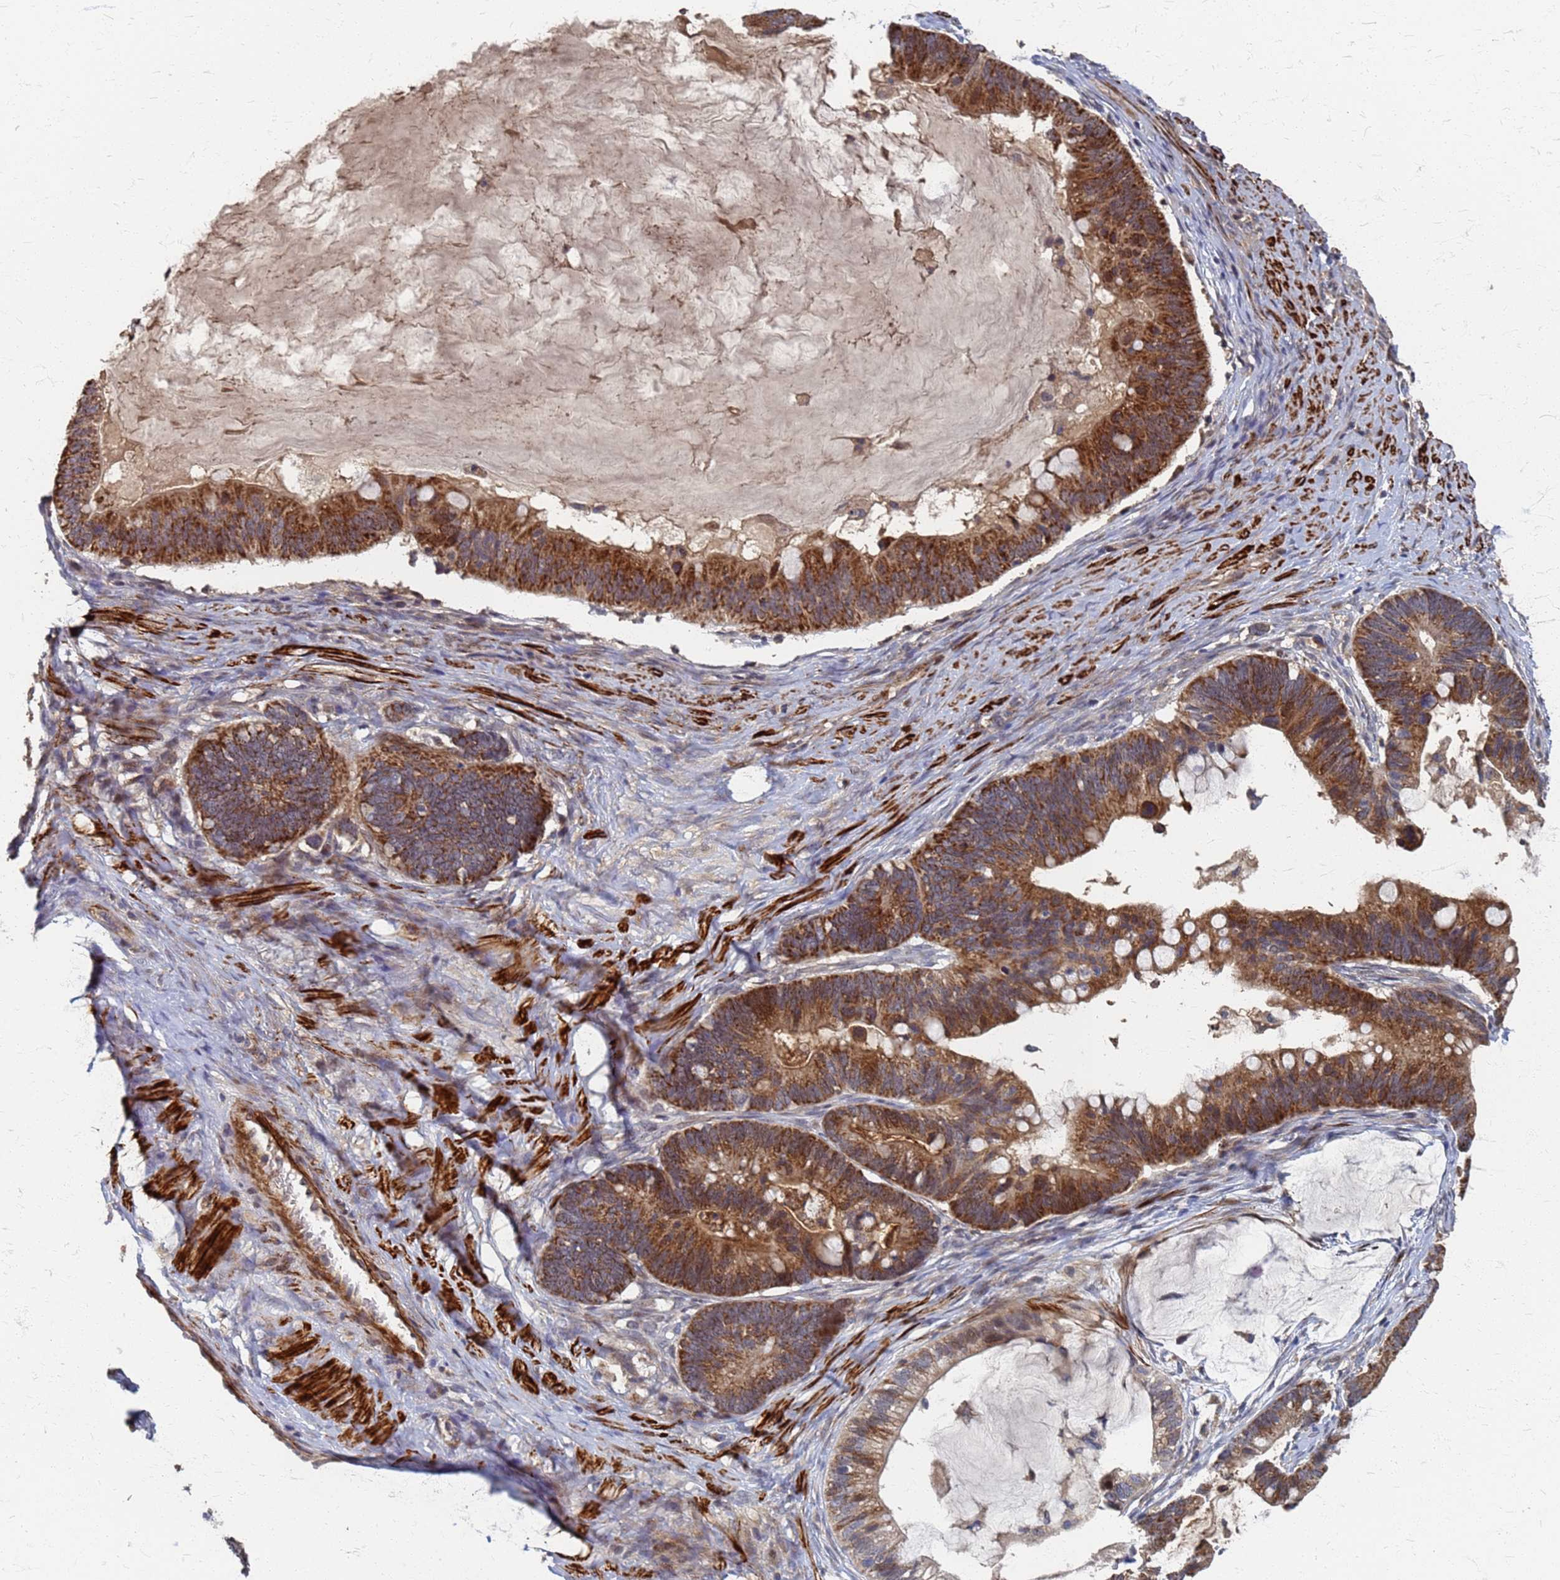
{"staining": {"intensity": "strong", "quantity": ">75%", "location": "cytoplasmic/membranous"}, "tissue": "ovarian cancer", "cell_type": "Tumor cells", "image_type": "cancer", "snomed": [{"axis": "morphology", "description": "Cystadenocarcinoma, mucinous, NOS"}, {"axis": "topography", "description": "Ovary"}], "caption": "Brown immunohistochemical staining in human ovarian mucinous cystadenocarcinoma exhibits strong cytoplasmic/membranous expression in about >75% of tumor cells. (DAB IHC with brightfield microscopy, high magnification).", "gene": "ATPAF1", "patient": {"sex": "female", "age": 61}}